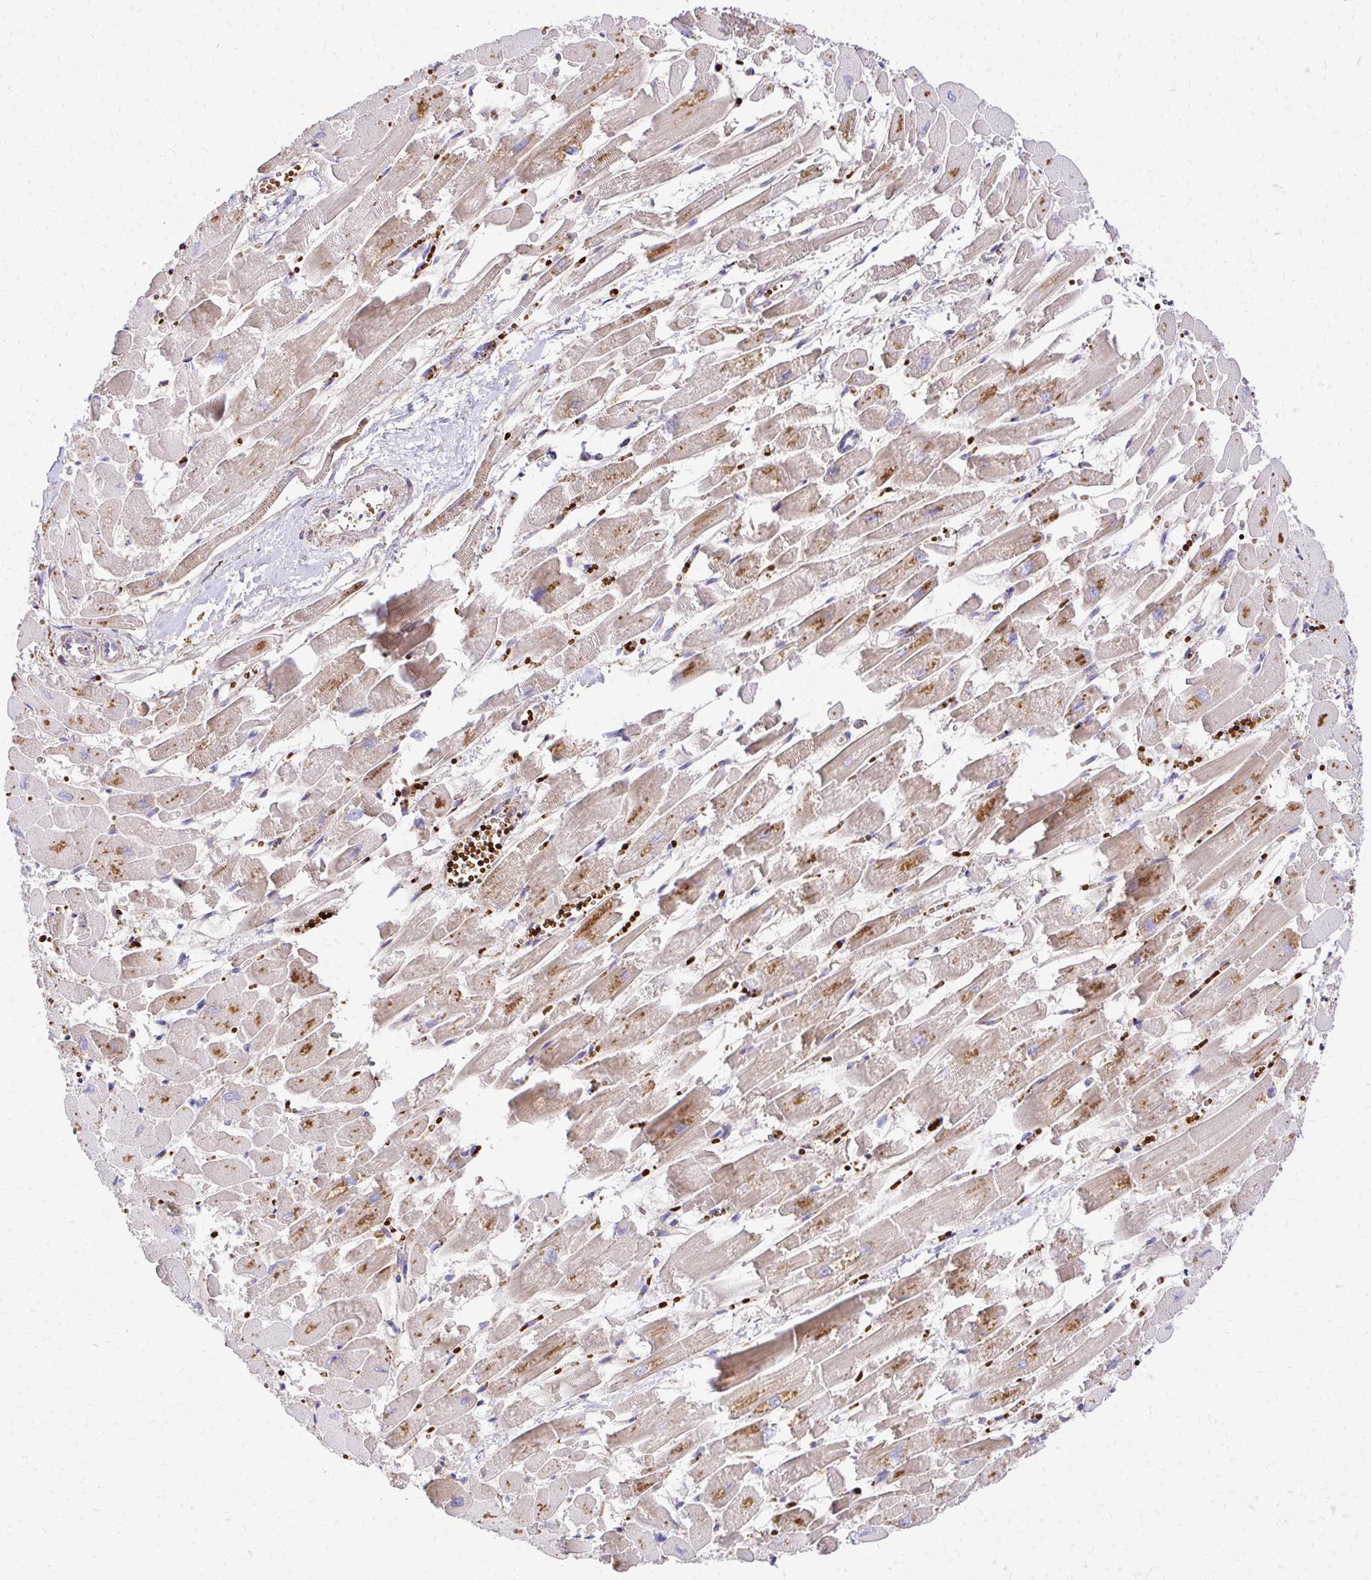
{"staining": {"intensity": "moderate", "quantity": "25%-75%", "location": "cytoplasmic/membranous"}, "tissue": "heart muscle", "cell_type": "Cardiomyocytes", "image_type": "normal", "snomed": [{"axis": "morphology", "description": "Normal tissue, NOS"}, {"axis": "topography", "description": "Heart"}], "caption": "Immunohistochemical staining of benign heart muscle exhibits moderate cytoplasmic/membranous protein positivity in approximately 25%-75% of cardiomyocytes.", "gene": "MRPL13", "patient": {"sex": "female", "age": 52}}